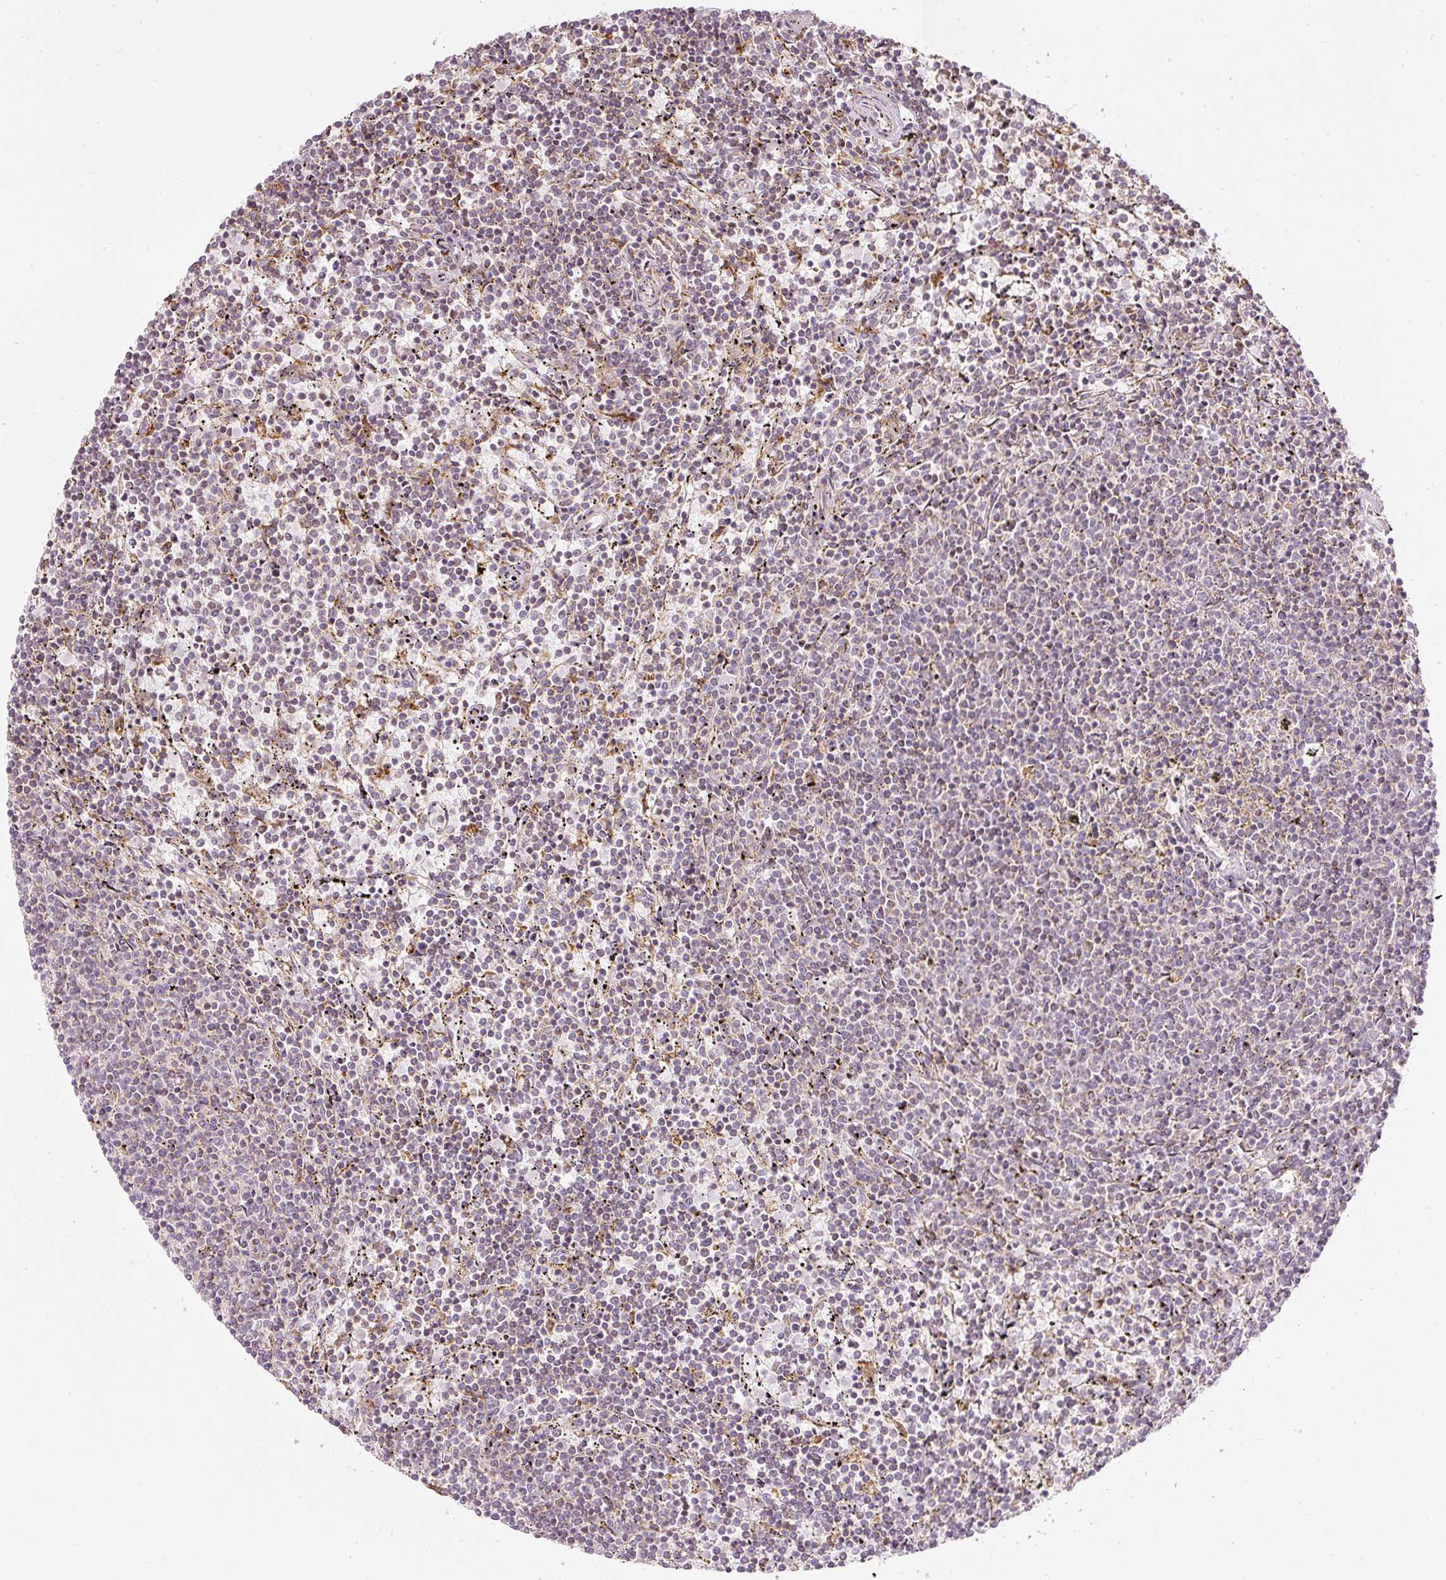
{"staining": {"intensity": "weak", "quantity": "25%-75%", "location": "cytoplasmic/membranous"}, "tissue": "lymphoma", "cell_type": "Tumor cells", "image_type": "cancer", "snomed": [{"axis": "morphology", "description": "Malignant lymphoma, non-Hodgkin's type, Low grade"}, {"axis": "topography", "description": "Spleen"}], "caption": "Approximately 25%-75% of tumor cells in human lymphoma reveal weak cytoplasmic/membranous protein positivity as visualized by brown immunohistochemical staining.", "gene": "SNAPC5", "patient": {"sex": "female", "age": 50}}